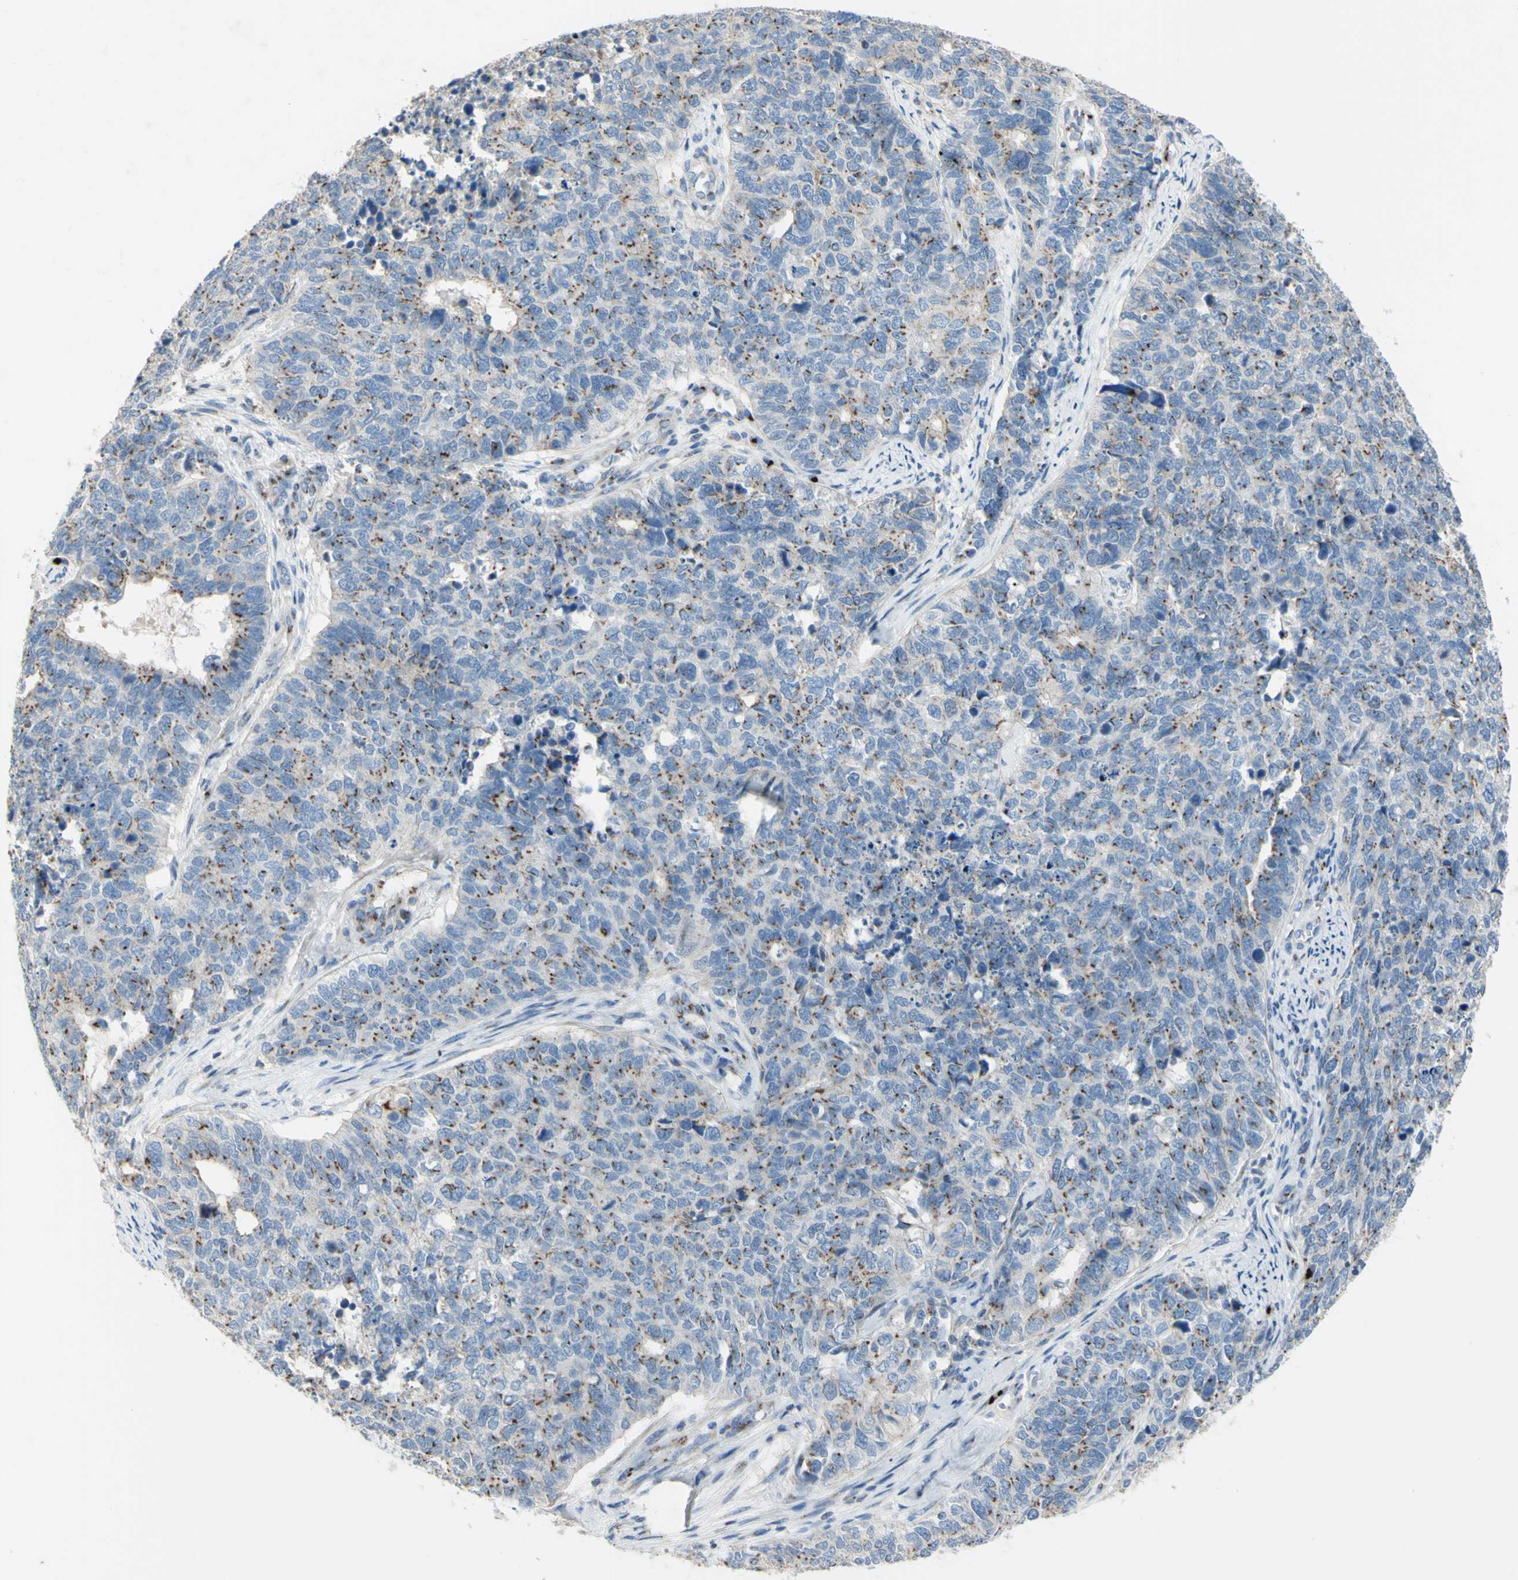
{"staining": {"intensity": "moderate", "quantity": "25%-75%", "location": "cytoplasmic/membranous"}, "tissue": "cervical cancer", "cell_type": "Tumor cells", "image_type": "cancer", "snomed": [{"axis": "morphology", "description": "Squamous cell carcinoma, NOS"}, {"axis": "topography", "description": "Cervix"}], "caption": "Protein staining by immunohistochemistry exhibits moderate cytoplasmic/membranous positivity in approximately 25%-75% of tumor cells in cervical cancer. (IHC, brightfield microscopy, high magnification).", "gene": "B4GALT3", "patient": {"sex": "female", "age": 63}}